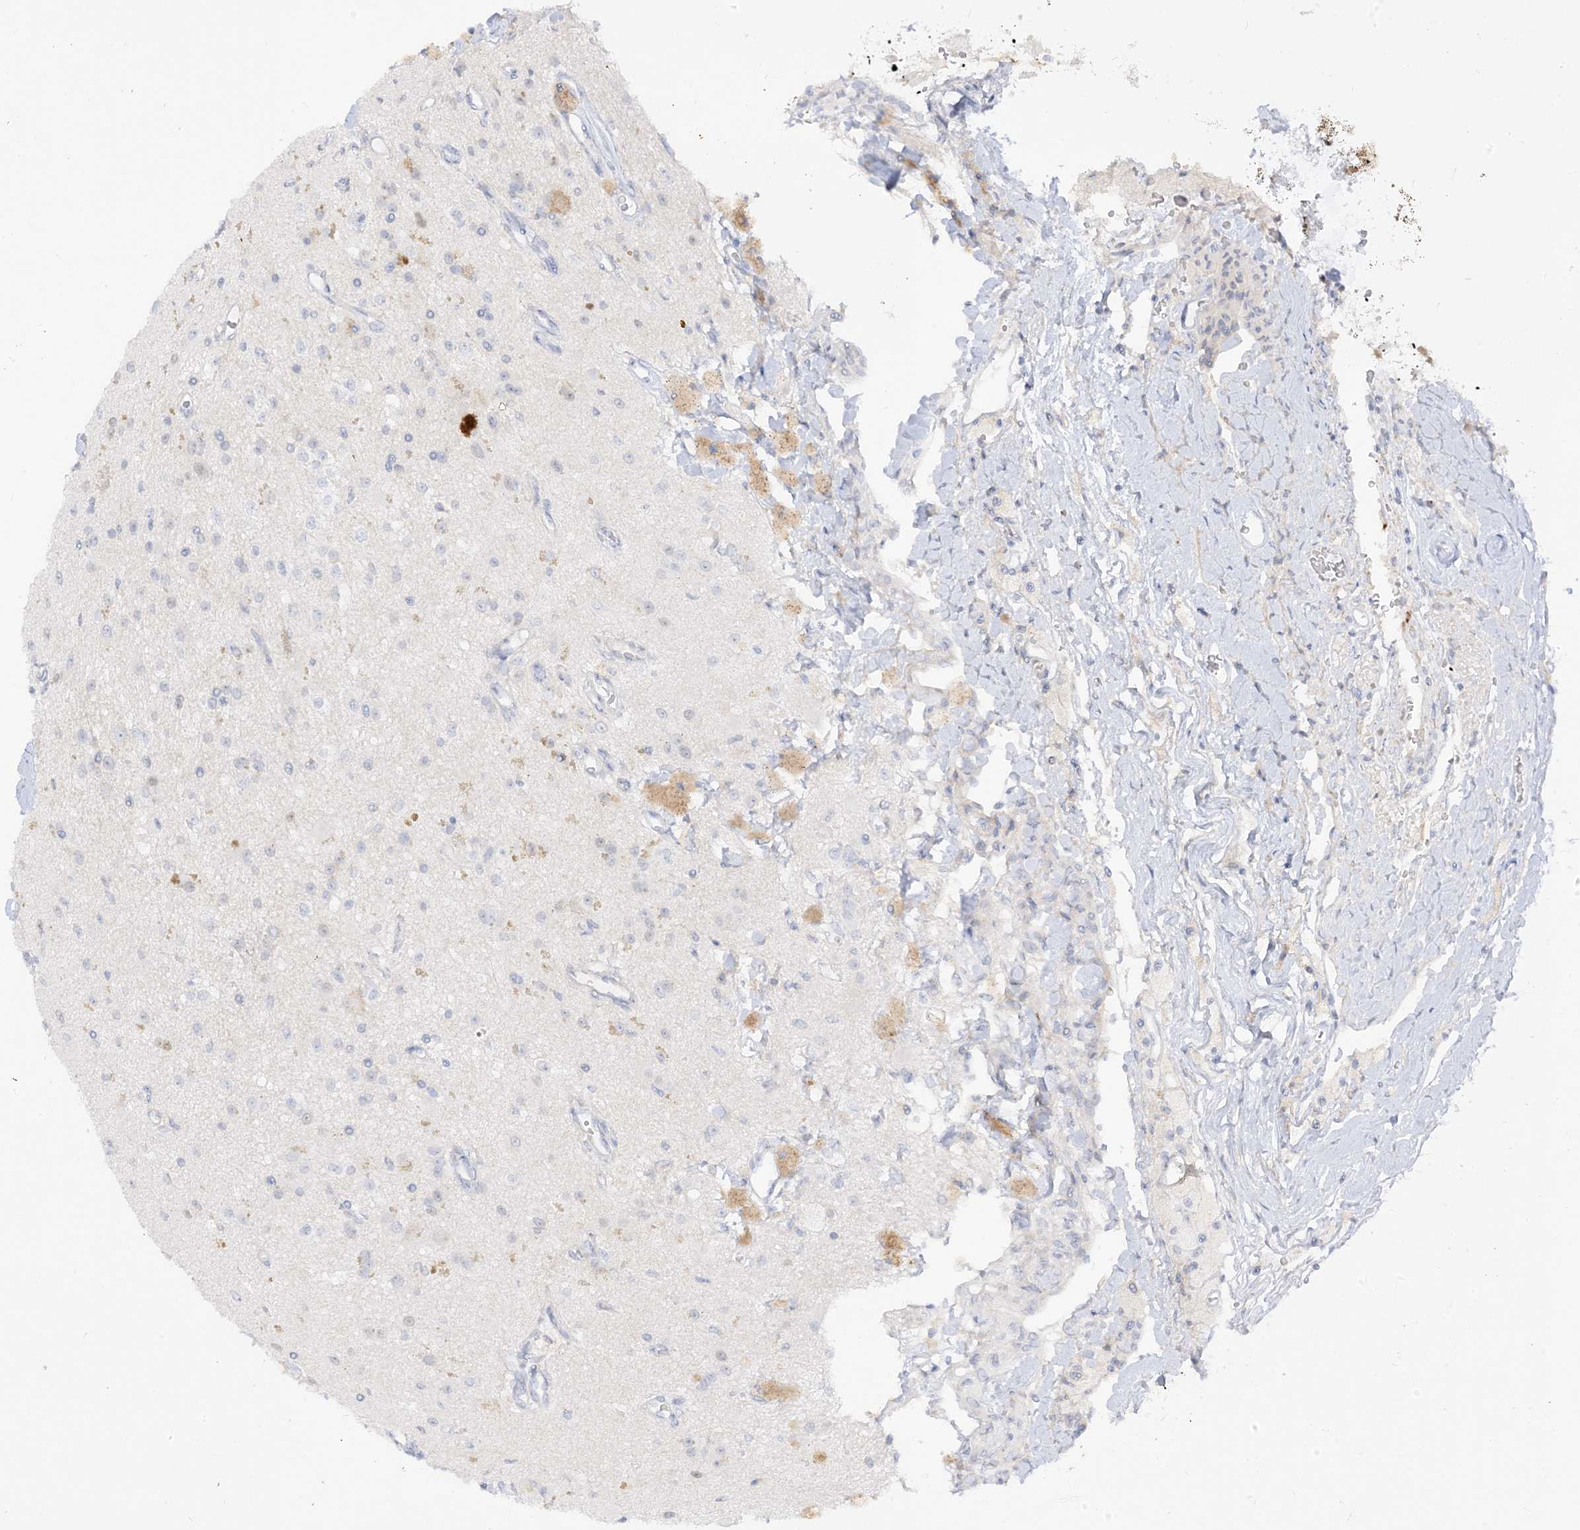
{"staining": {"intensity": "negative", "quantity": "none", "location": "none"}, "tissue": "glioma", "cell_type": "Tumor cells", "image_type": "cancer", "snomed": [{"axis": "morphology", "description": "Glioma, malignant, High grade"}, {"axis": "topography", "description": "Brain"}], "caption": "DAB (3,3'-diaminobenzidine) immunohistochemical staining of glioma reveals no significant expression in tumor cells.", "gene": "LOXL3", "patient": {"sex": "male", "age": 34}}